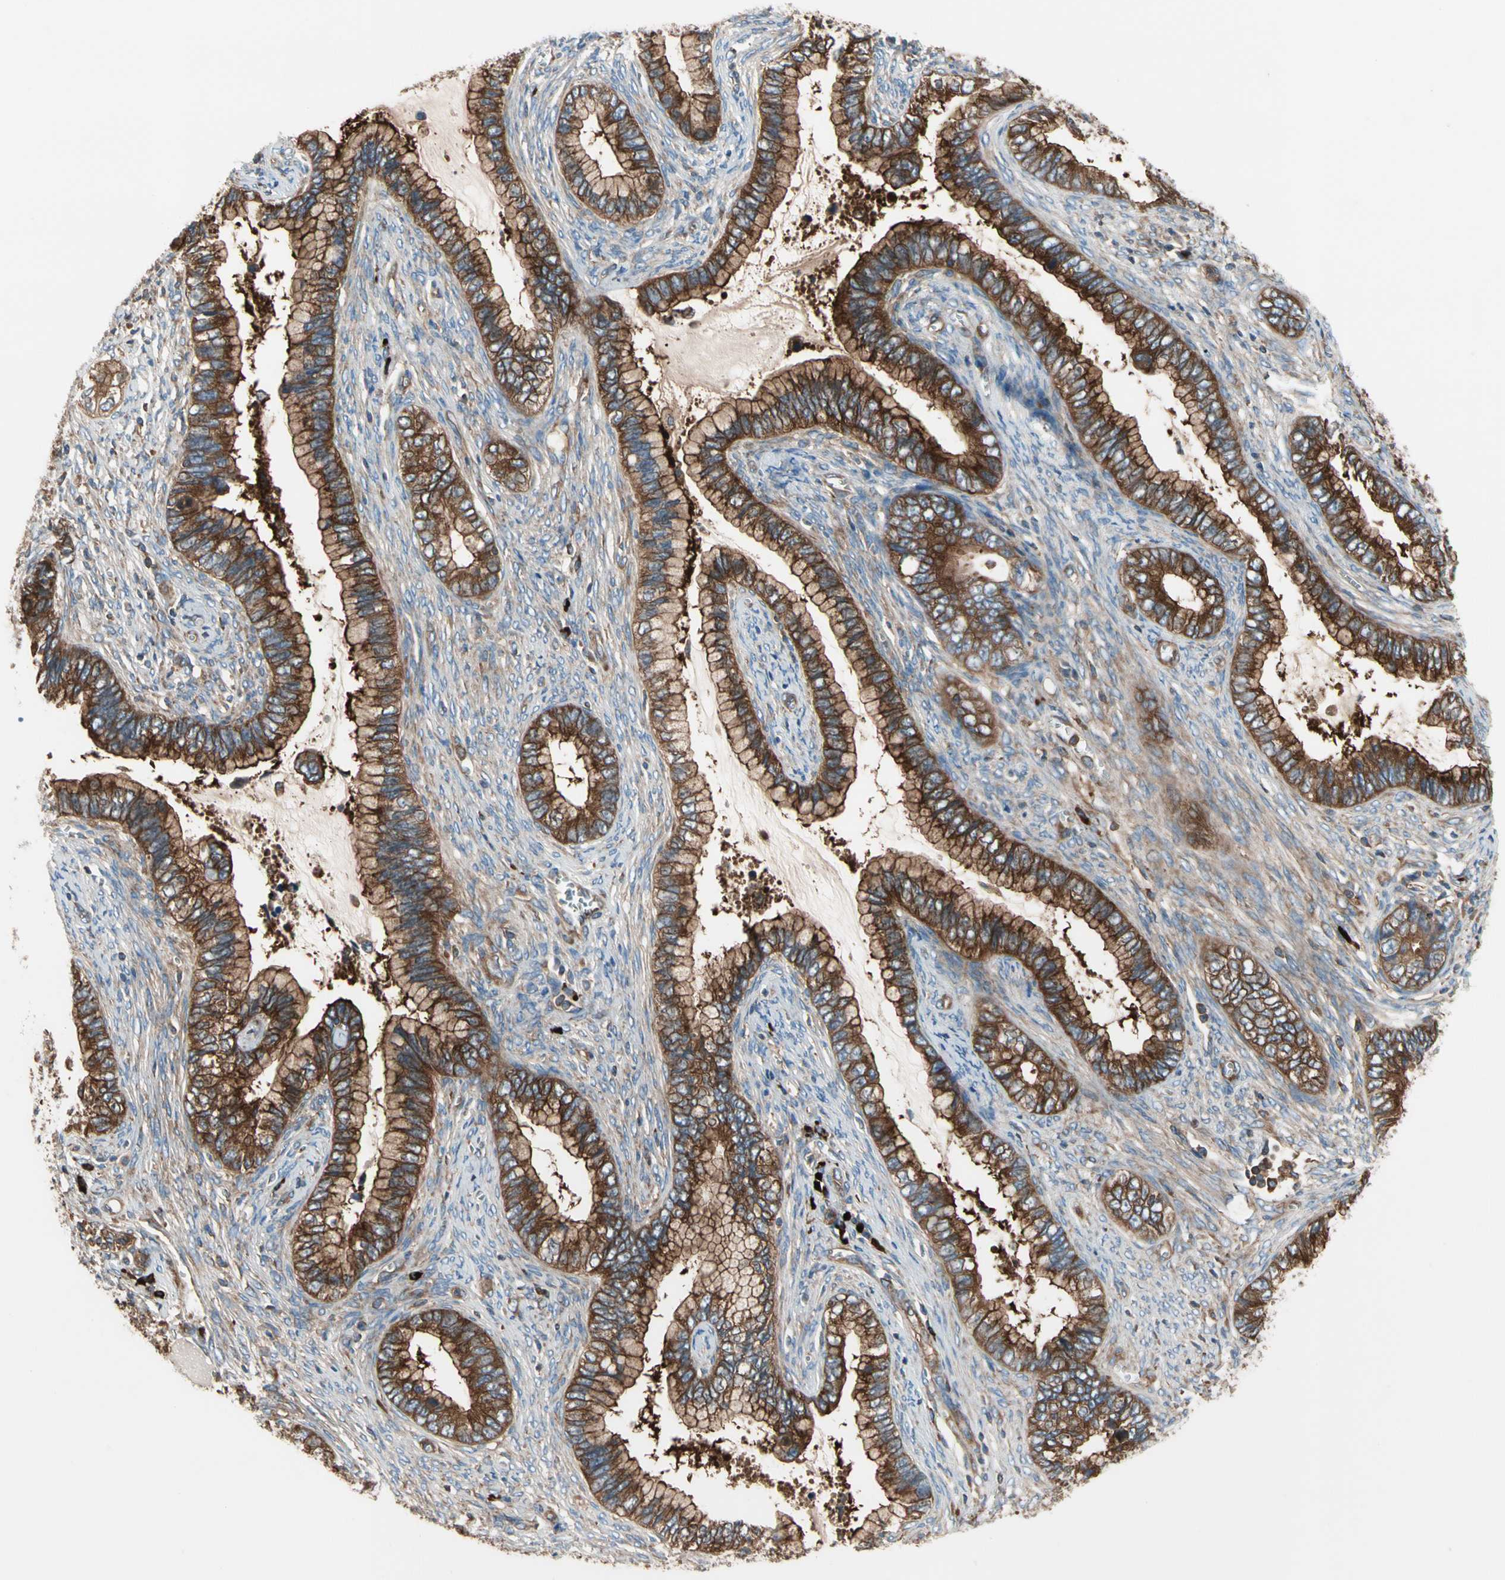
{"staining": {"intensity": "strong", "quantity": ">75%", "location": "cytoplasmic/membranous"}, "tissue": "cervical cancer", "cell_type": "Tumor cells", "image_type": "cancer", "snomed": [{"axis": "morphology", "description": "Adenocarcinoma, NOS"}, {"axis": "topography", "description": "Cervix"}], "caption": "Human cervical cancer stained for a protein (brown) exhibits strong cytoplasmic/membranous positive staining in approximately >75% of tumor cells.", "gene": "ROCK1", "patient": {"sex": "female", "age": 44}}